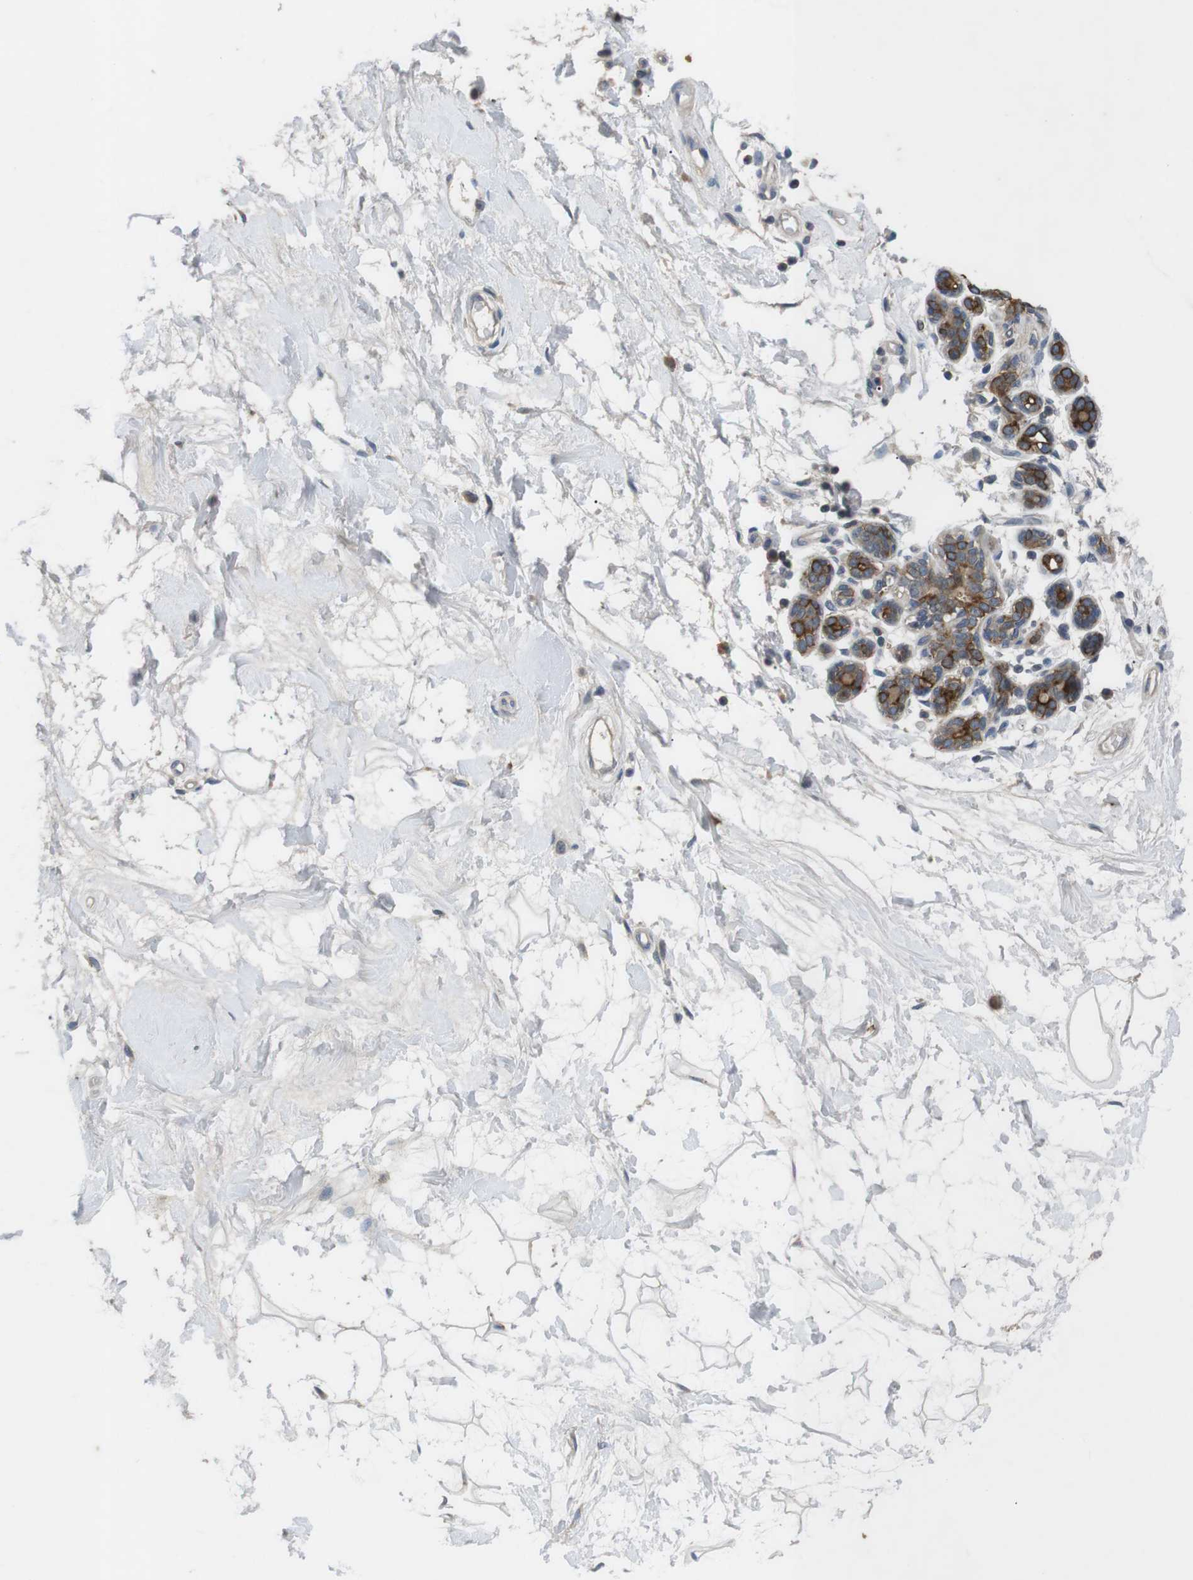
{"staining": {"intensity": "negative", "quantity": "none", "location": "none"}, "tissue": "breast", "cell_type": "Adipocytes", "image_type": "normal", "snomed": [{"axis": "morphology", "description": "Normal tissue, NOS"}, {"axis": "morphology", "description": "Lobular carcinoma"}, {"axis": "topography", "description": "Breast"}], "caption": "IHC histopathology image of normal human breast stained for a protein (brown), which demonstrates no expression in adipocytes. The staining is performed using DAB brown chromogen with nuclei counter-stained in using hematoxylin.", "gene": "ADGRL3", "patient": {"sex": "female", "age": 59}}